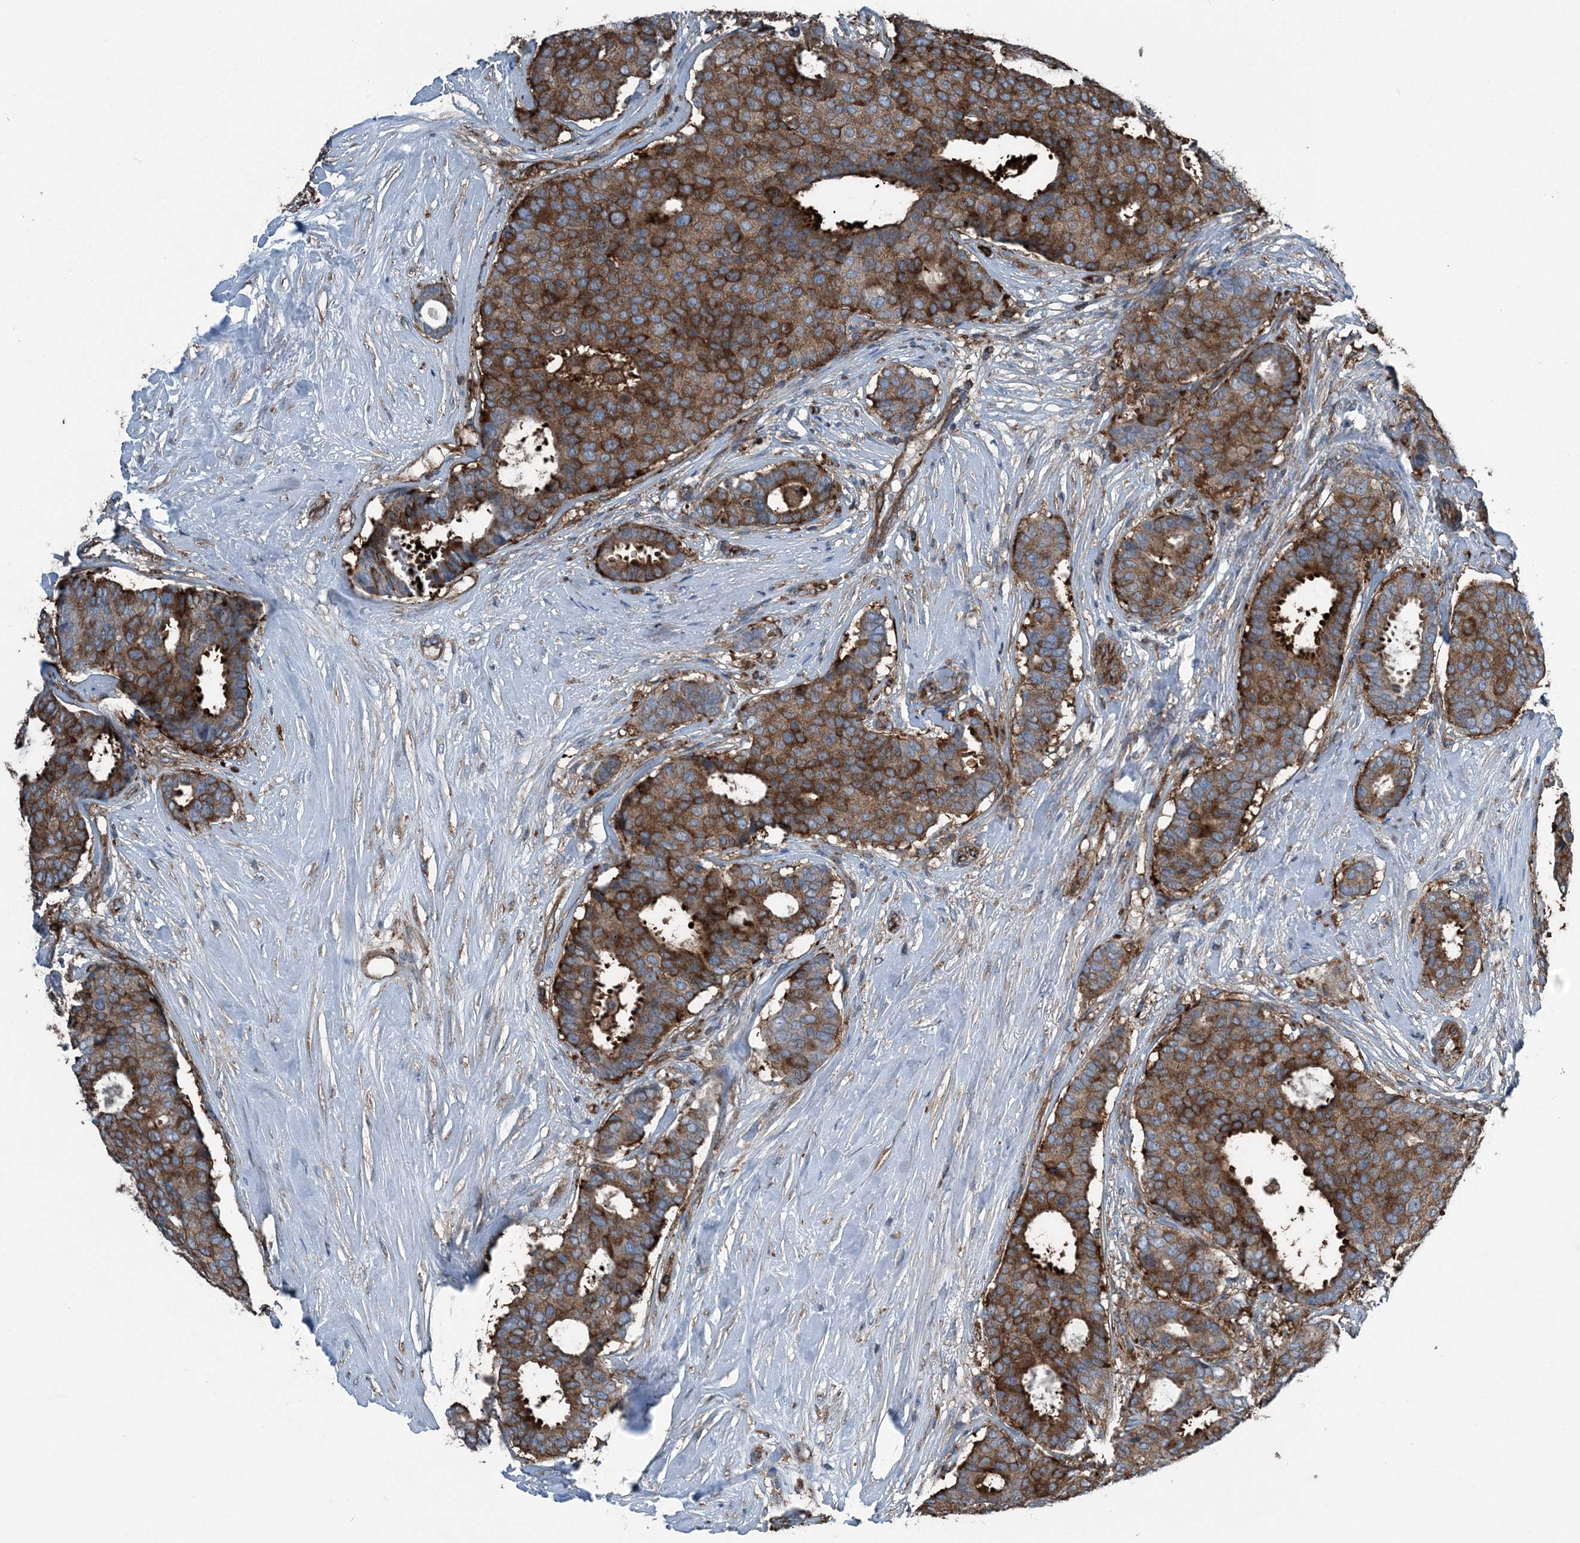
{"staining": {"intensity": "strong", "quantity": ">75%", "location": "cytoplasmic/membranous"}, "tissue": "breast cancer", "cell_type": "Tumor cells", "image_type": "cancer", "snomed": [{"axis": "morphology", "description": "Duct carcinoma"}, {"axis": "topography", "description": "Breast"}], "caption": "Breast cancer stained with DAB (3,3'-diaminobenzidine) immunohistochemistry (IHC) reveals high levels of strong cytoplasmic/membranous positivity in about >75% of tumor cells.", "gene": "CFL1", "patient": {"sex": "female", "age": 75}}